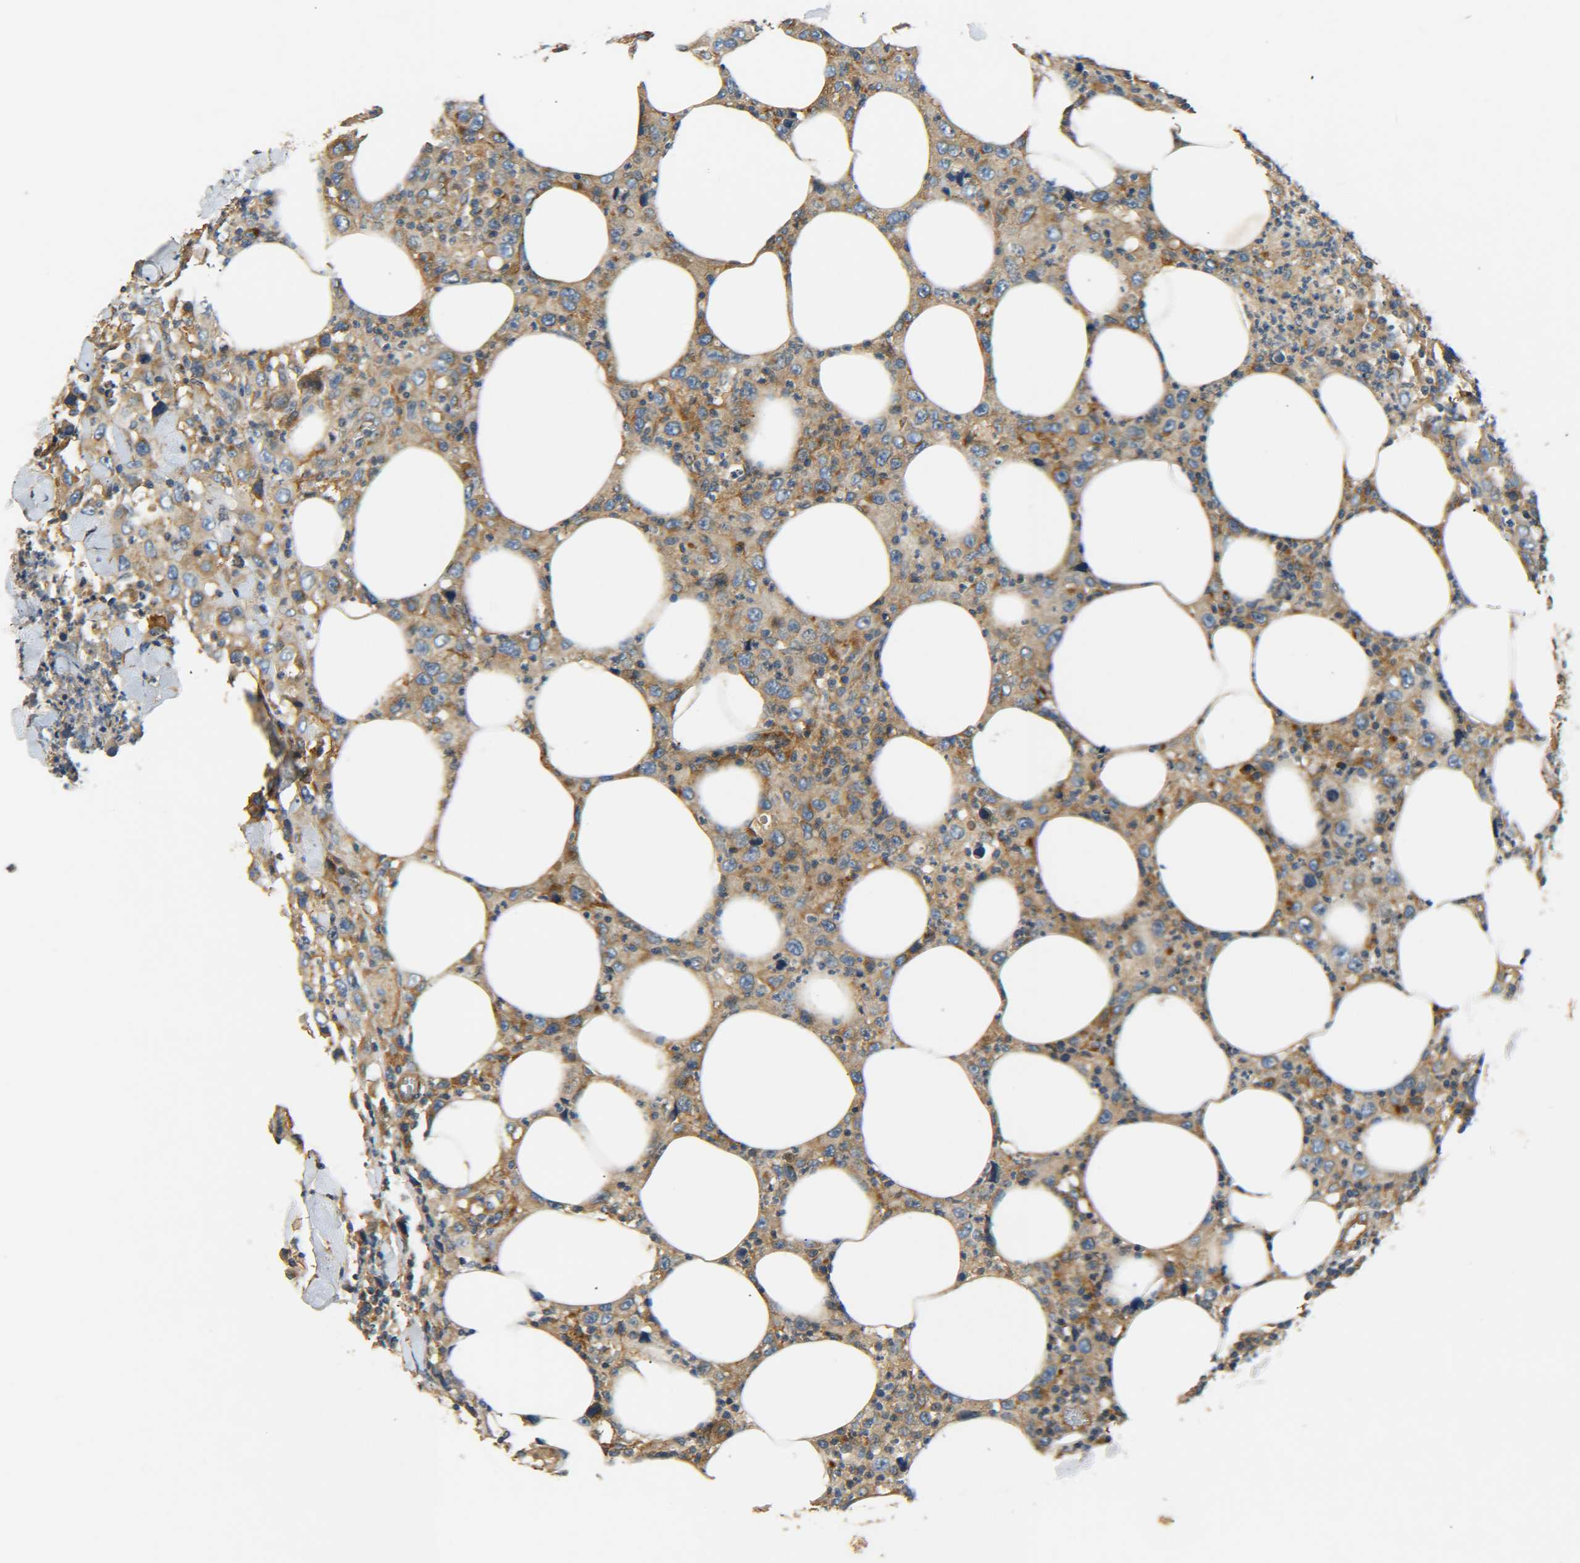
{"staining": {"intensity": "moderate", "quantity": "25%-75%", "location": "cytoplasmic/membranous"}, "tissue": "thyroid cancer", "cell_type": "Tumor cells", "image_type": "cancer", "snomed": [{"axis": "morphology", "description": "Carcinoma, NOS"}, {"axis": "topography", "description": "Thyroid gland"}], "caption": "Protein staining exhibits moderate cytoplasmic/membranous staining in about 25%-75% of tumor cells in carcinoma (thyroid).", "gene": "LRCH3", "patient": {"sex": "female", "age": 77}}